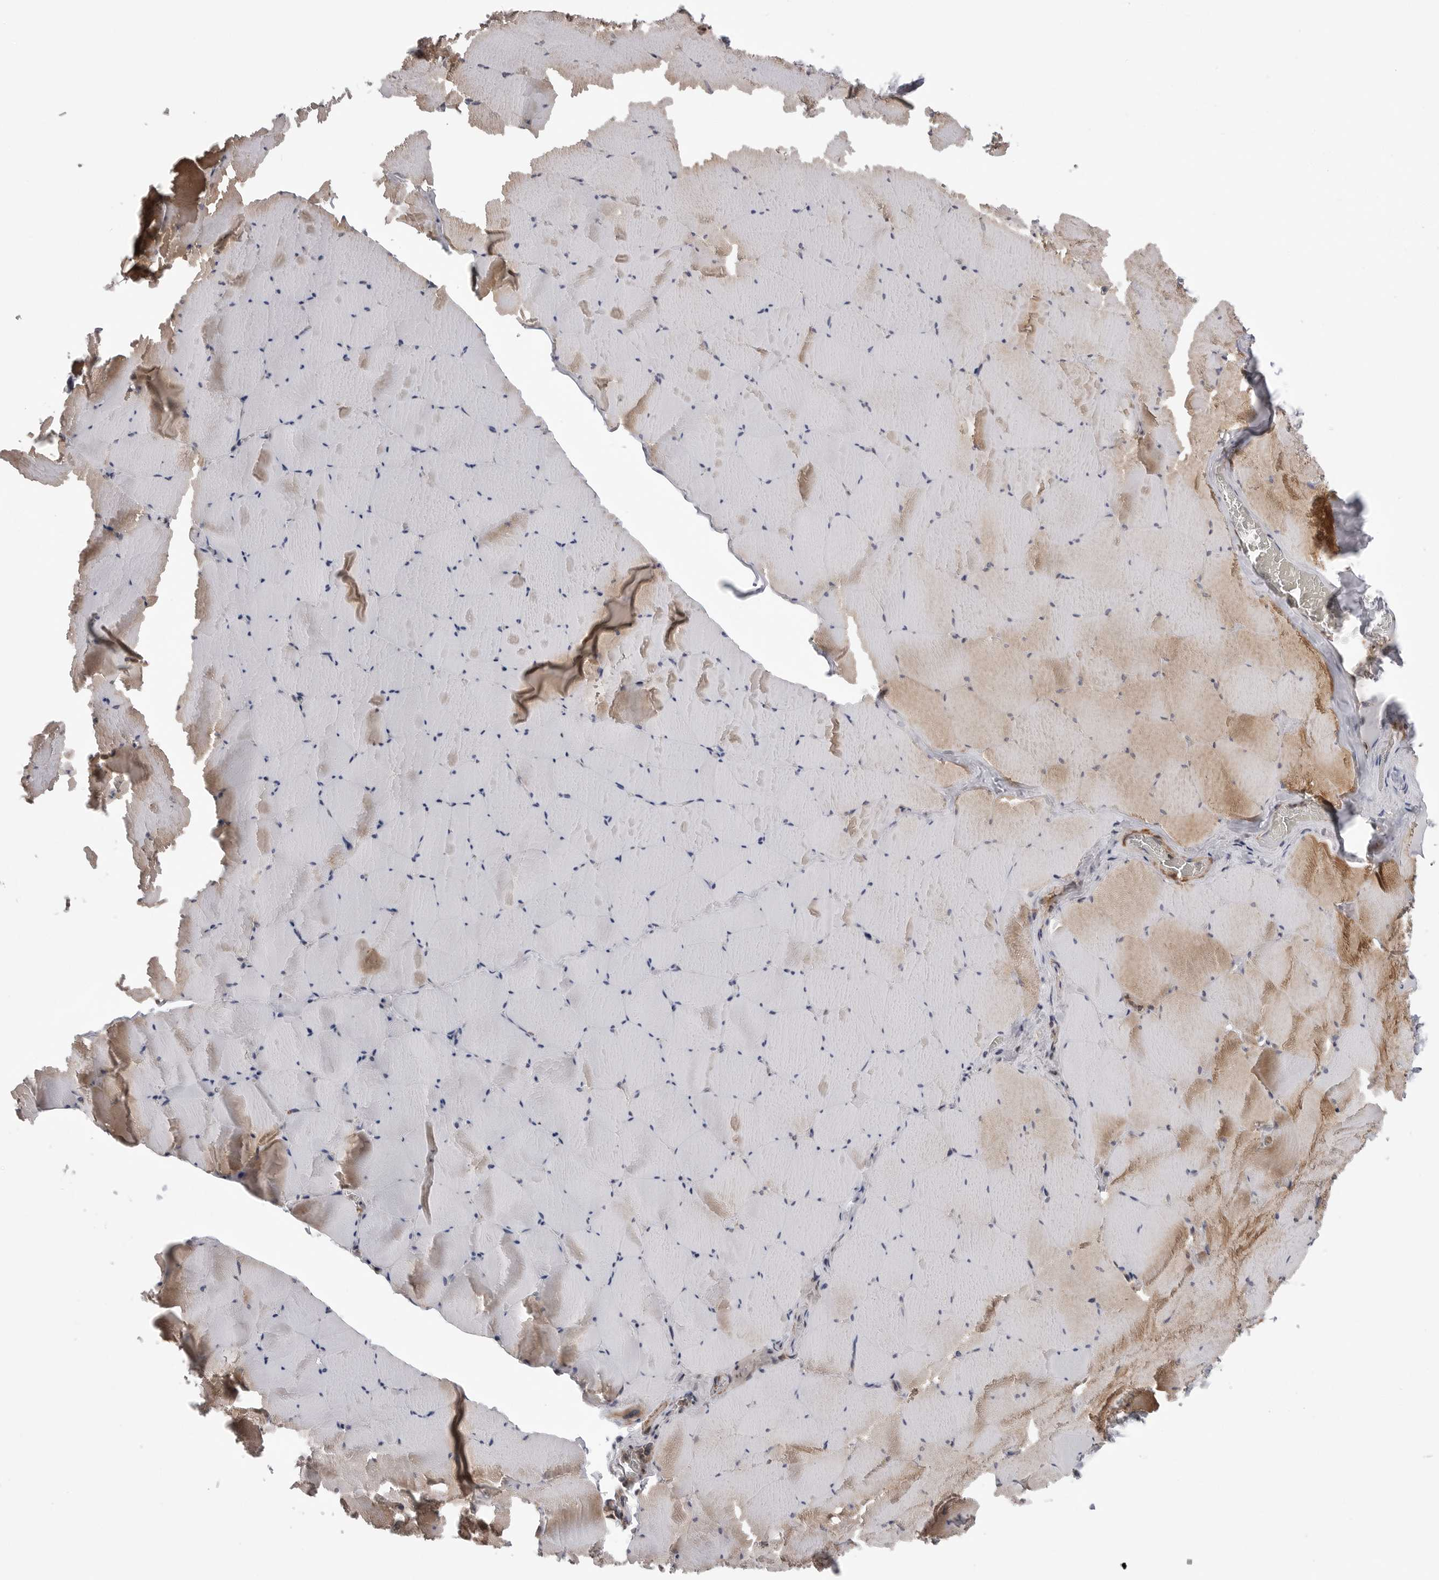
{"staining": {"intensity": "moderate", "quantity": "25%-75%", "location": "cytoplasmic/membranous"}, "tissue": "skeletal muscle", "cell_type": "Myocytes", "image_type": "normal", "snomed": [{"axis": "morphology", "description": "Normal tissue, NOS"}, {"axis": "topography", "description": "Skeletal muscle"}], "caption": "Immunohistochemical staining of unremarkable human skeletal muscle reveals medium levels of moderate cytoplasmic/membranous staining in approximately 25%-75% of myocytes.", "gene": "SCP2", "patient": {"sex": "male", "age": 62}}